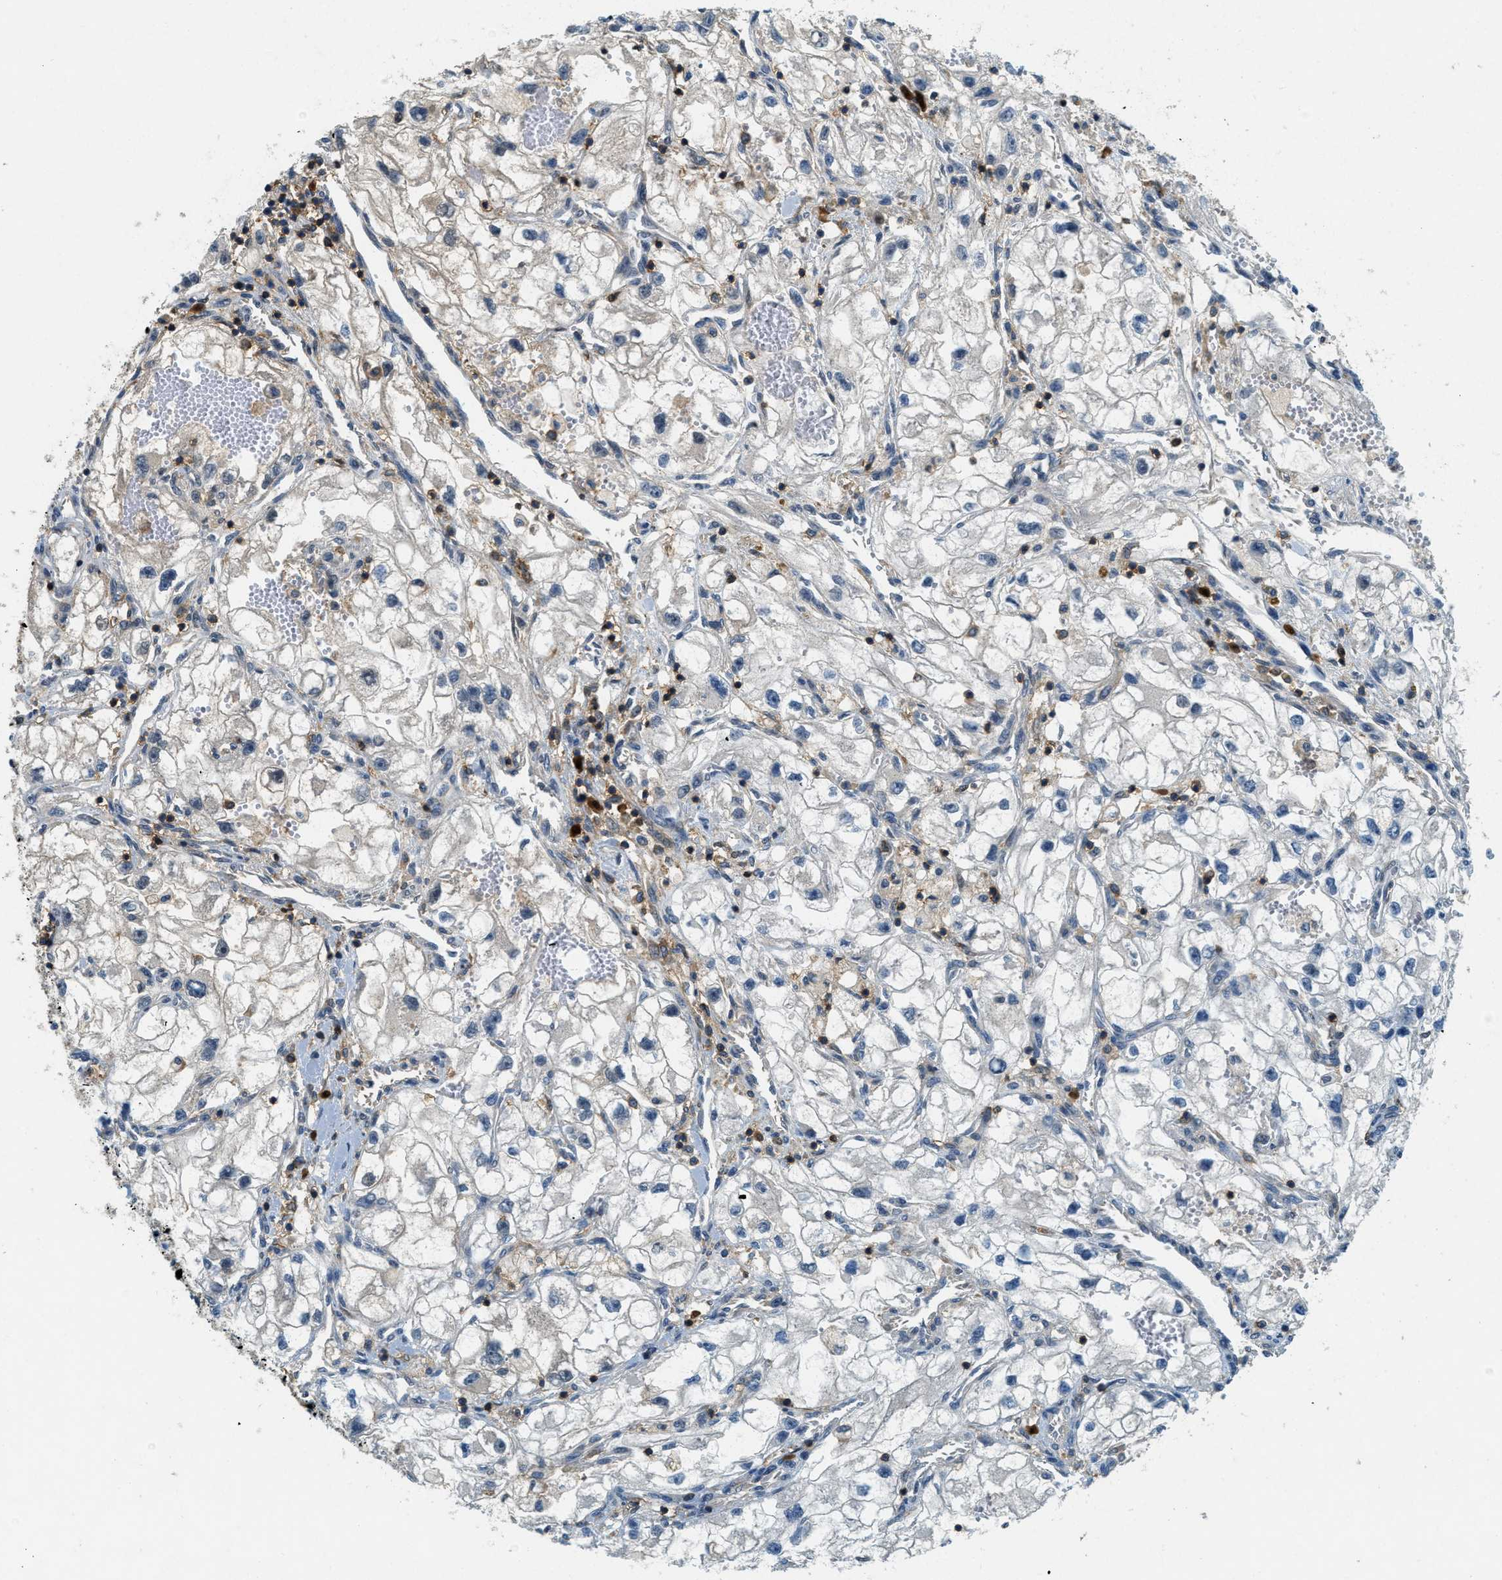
{"staining": {"intensity": "negative", "quantity": "none", "location": "none"}, "tissue": "renal cancer", "cell_type": "Tumor cells", "image_type": "cancer", "snomed": [{"axis": "morphology", "description": "Adenocarcinoma, NOS"}, {"axis": "topography", "description": "Kidney"}], "caption": "Immunohistochemical staining of human renal adenocarcinoma exhibits no significant expression in tumor cells.", "gene": "GMPPB", "patient": {"sex": "female", "age": 70}}